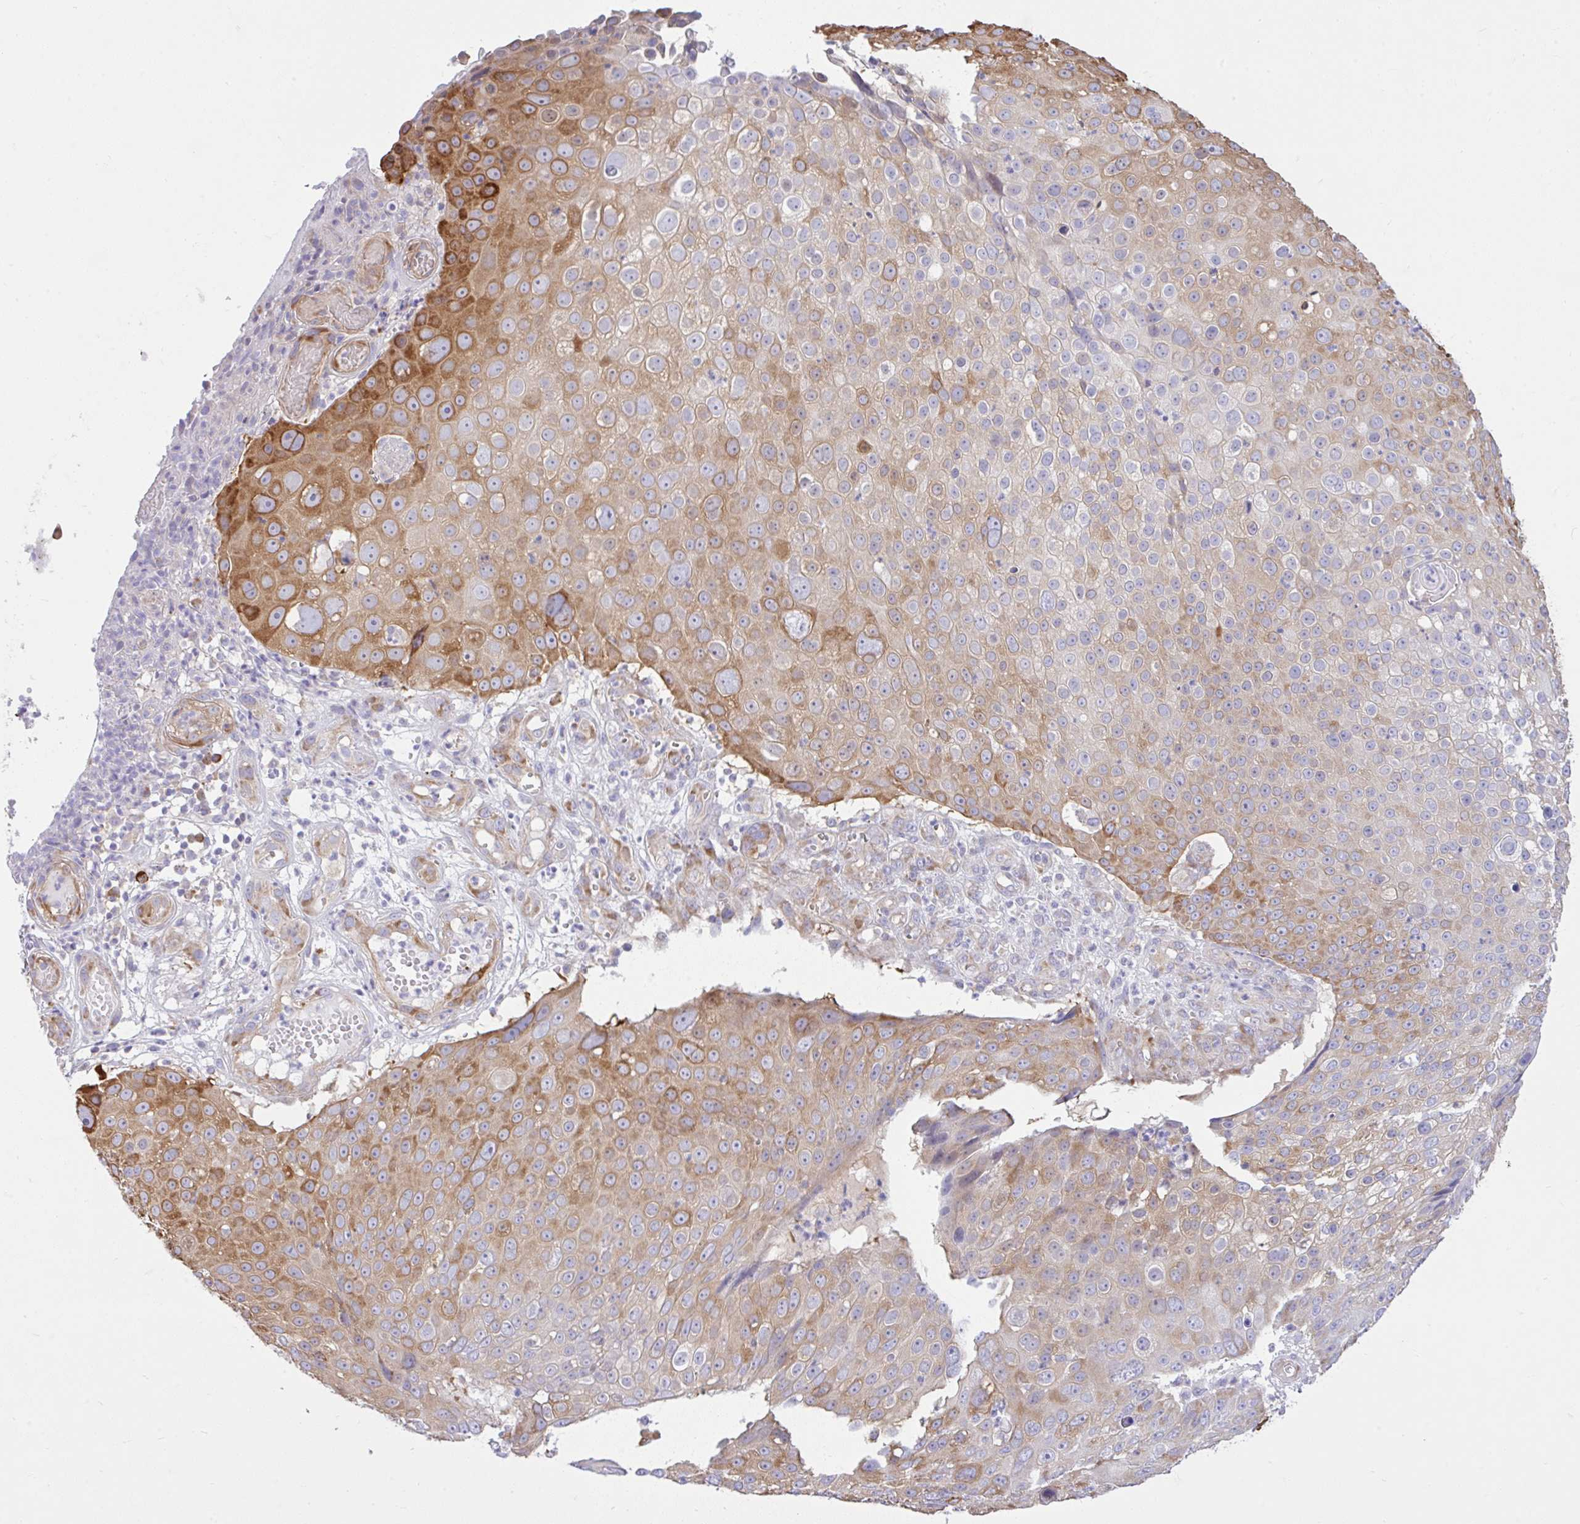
{"staining": {"intensity": "moderate", "quantity": "25%-75%", "location": "cytoplasmic/membranous"}, "tissue": "skin cancer", "cell_type": "Tumor cells", "image_type": "cancer", "snomed": [{"axis": "morphology", "description": "Squamous cell carcinoma, NOS"}, {"axis": "topography", "description": "Skin"}], "caption": "Brown immunohistochemical staining in human skin cancer (squamous cell carcinoma) shows moderate cytoplasmic/membranous staining in about 25%-75% of tumor cells.", "gene": "EEF1A2", "patient": {"sex": "male", "age": 71}}